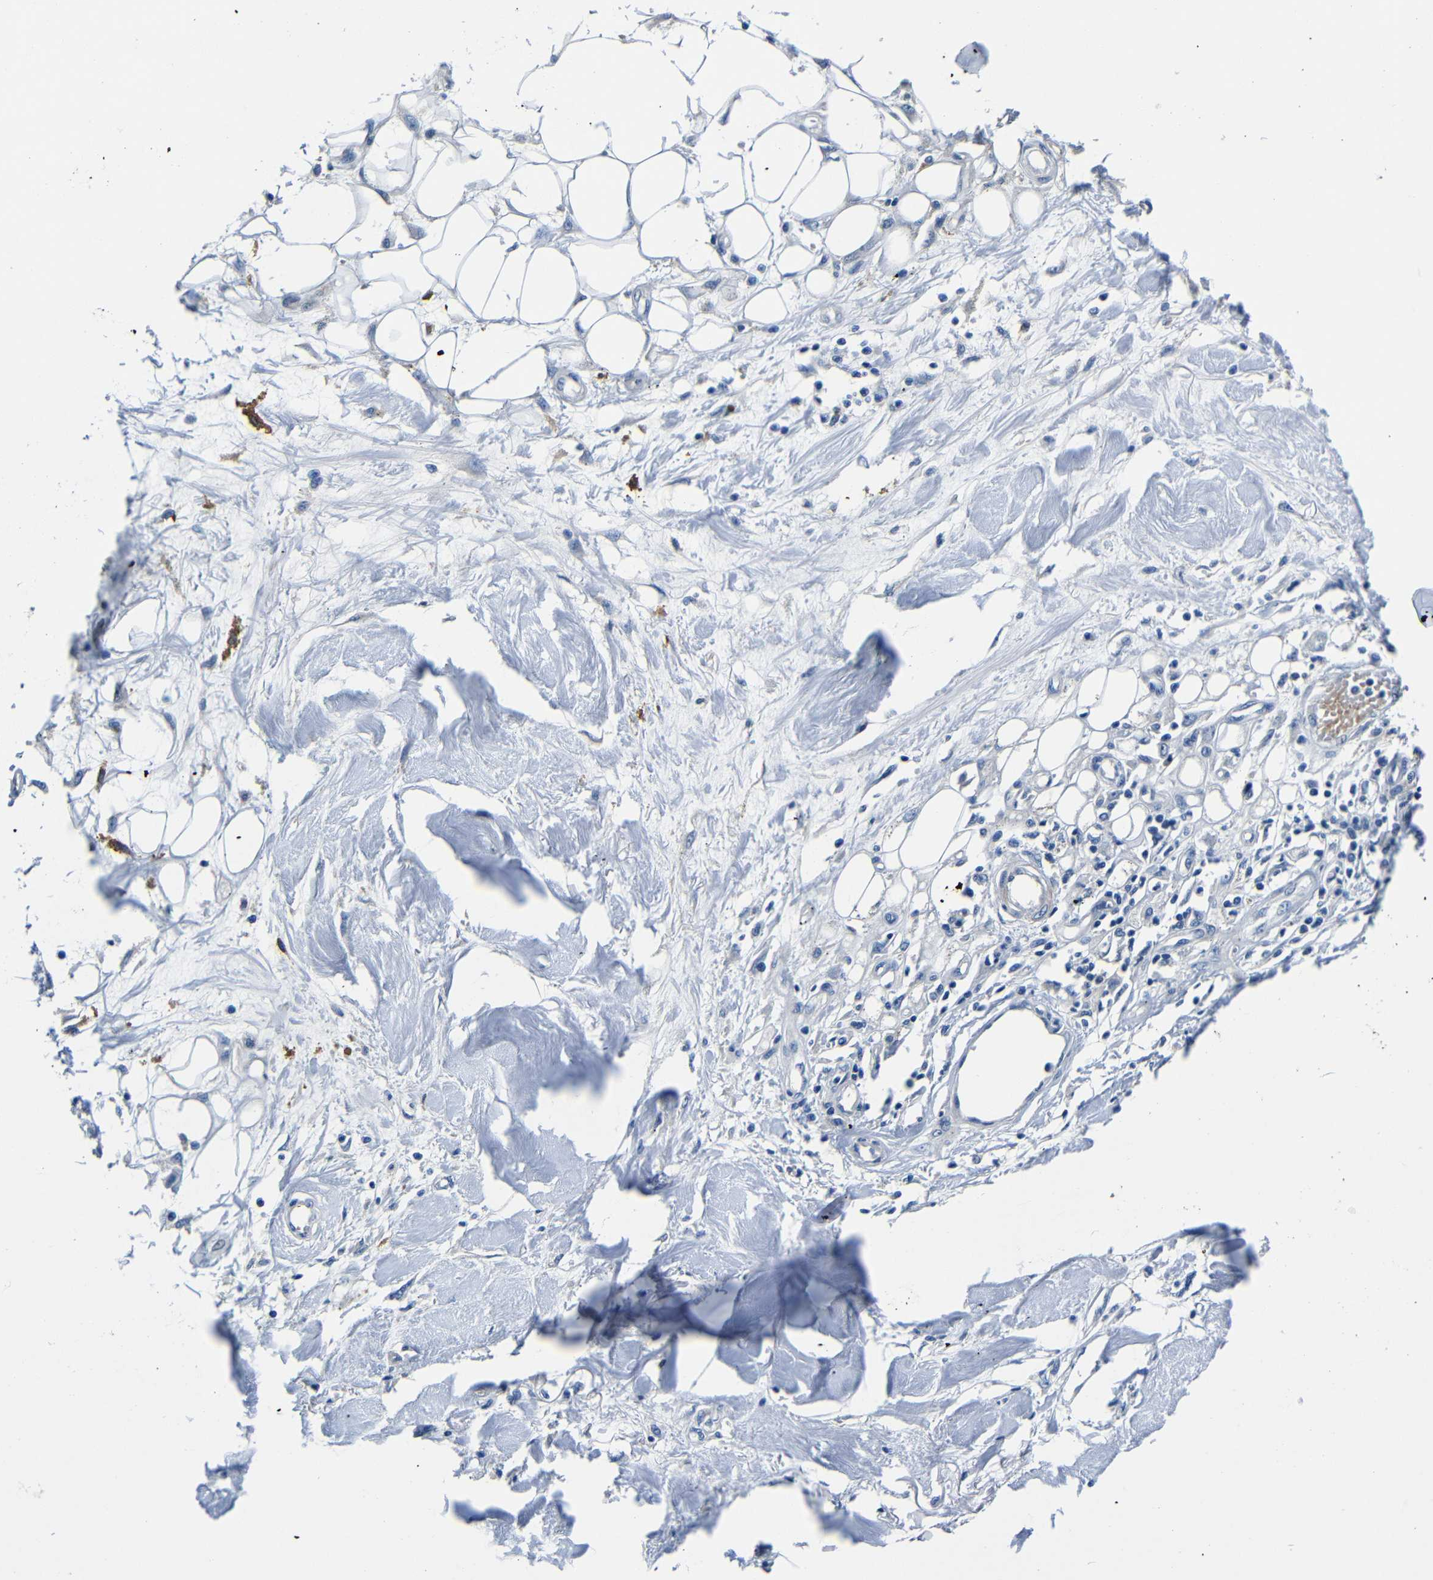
{"staining": {"intensity": "negative", "quantity": "none", "location": "none"}, "tissue": "adipose tissue", "cell_type": "Adipocytes", "image_type": "normal", "snomed": [{"axis": "morphology", "description": "Normal tissue, NOS"}, {"axis": "morphology", "description": "Squamous cell carcinoma, NOS"}, {"axis": "topography", "description": "Skin"}, {"axis": "topography", "description": "Peripheral nerve tissue"}], "caption": "The image displays no significant positivity in adipocytes of adipose tissue. Brightfield microscopy of IHC stained with DAB (brown) and hematoxylin (blue), captured at high magnification.", "gene": "TNFAIP1", "patient": {"sex": "male", "age": 83}}